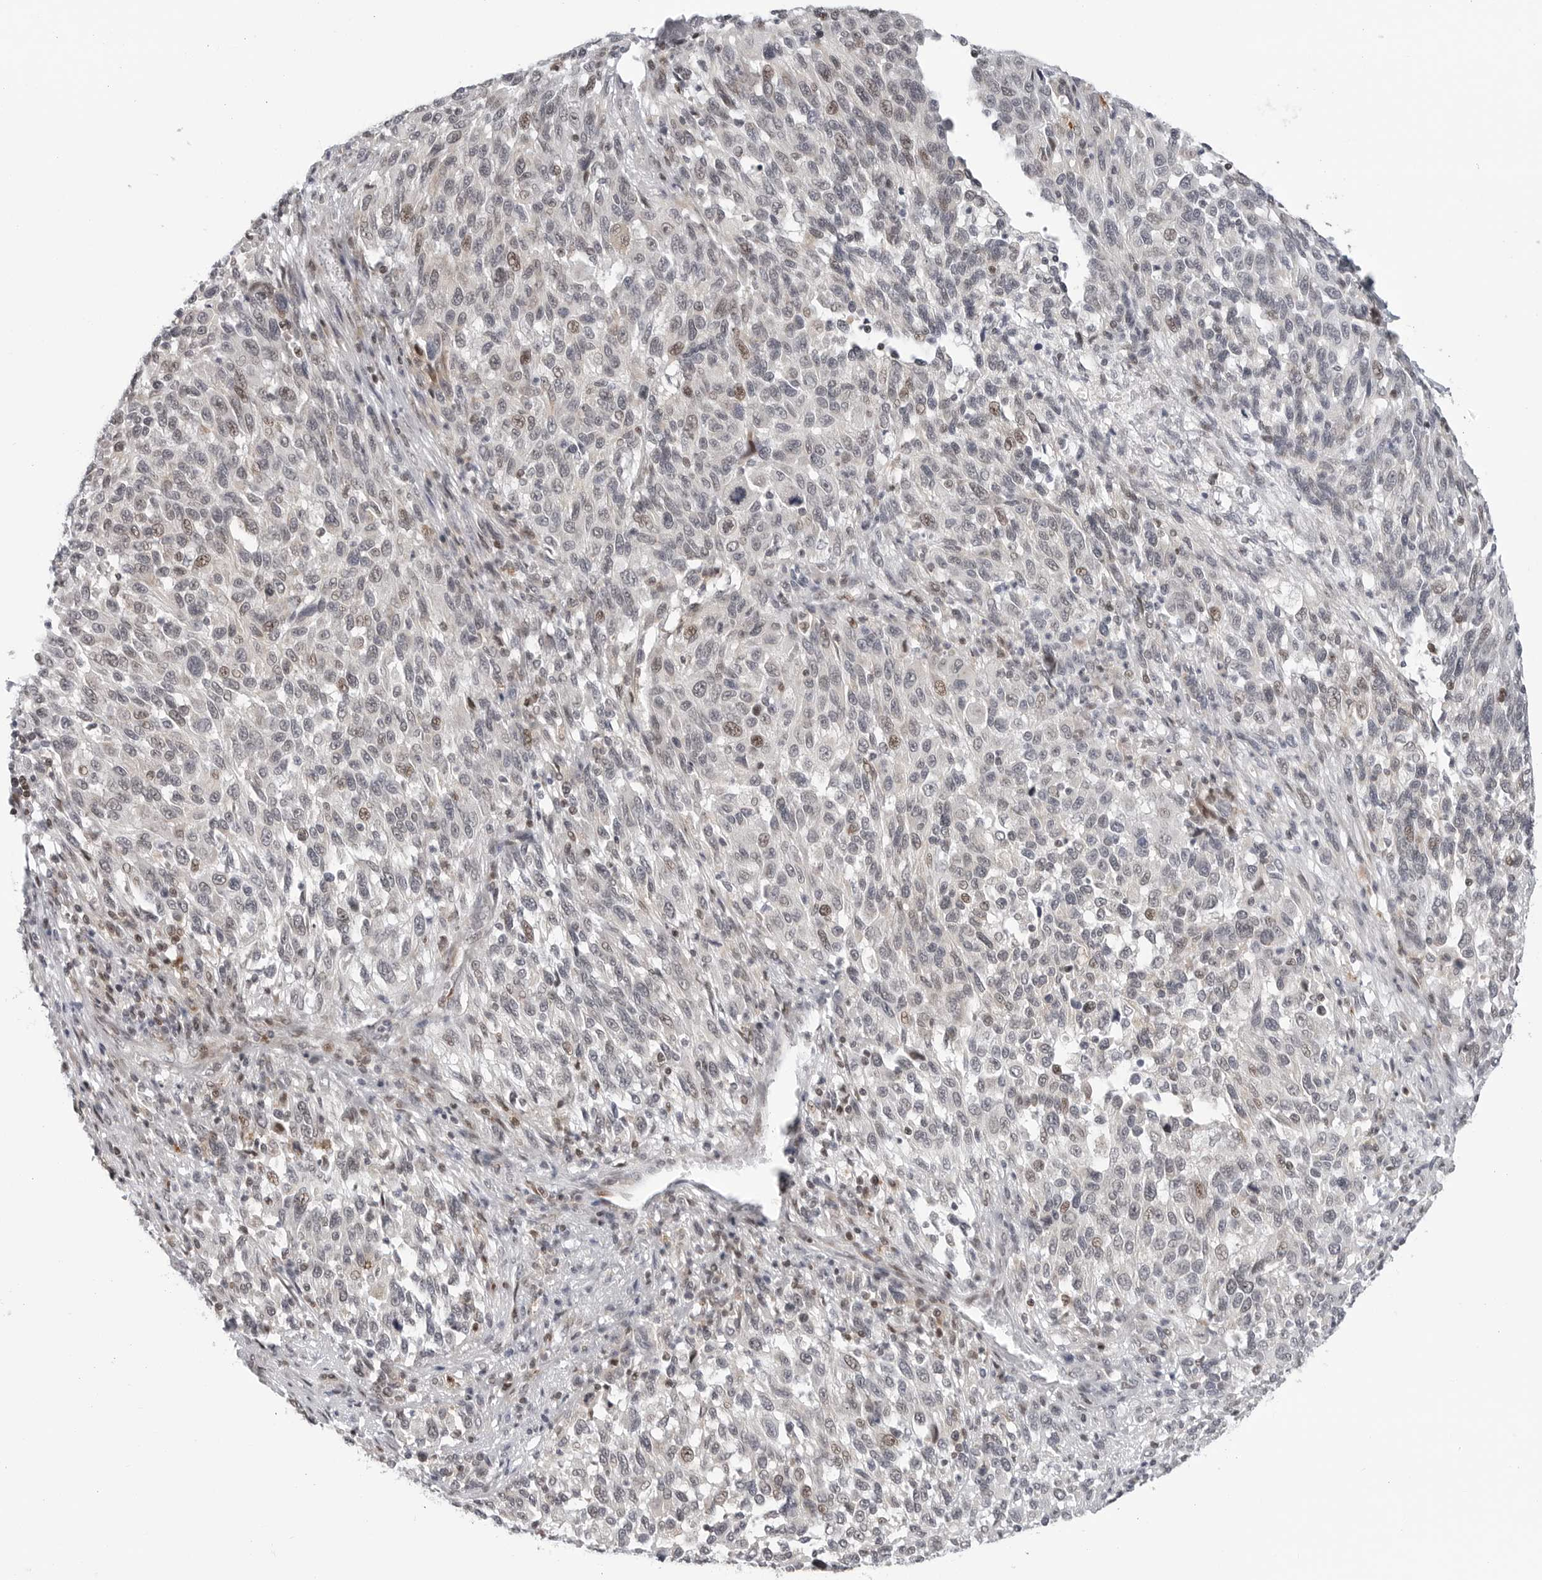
{"staining": {"intensity": "weak", "quantity": "<25%", "location": "nuclear"}, "tissue": "melanoma", "cell_type": "Tumor cells", "image_type": "cancer", "snomed": [{"axis": "morphology", "description": "Malignant melanoma, Metastatic site"}, {"axis": "topography", "description": "Lymph node"}], "caption": "A high-resolution histopathology image shows immunohistochemistry staining of melanoma, which shows no significant positivity in tumor cells. The staining was performed using DAB (3,3'-diaminobenzidine) to visualize the protein expression in brown, while the nuclei were stained in blue with hematoxylin (Magnification: 20x).", "gene": "FAM135B", "patient": {"sex": "male", "age": 61}}